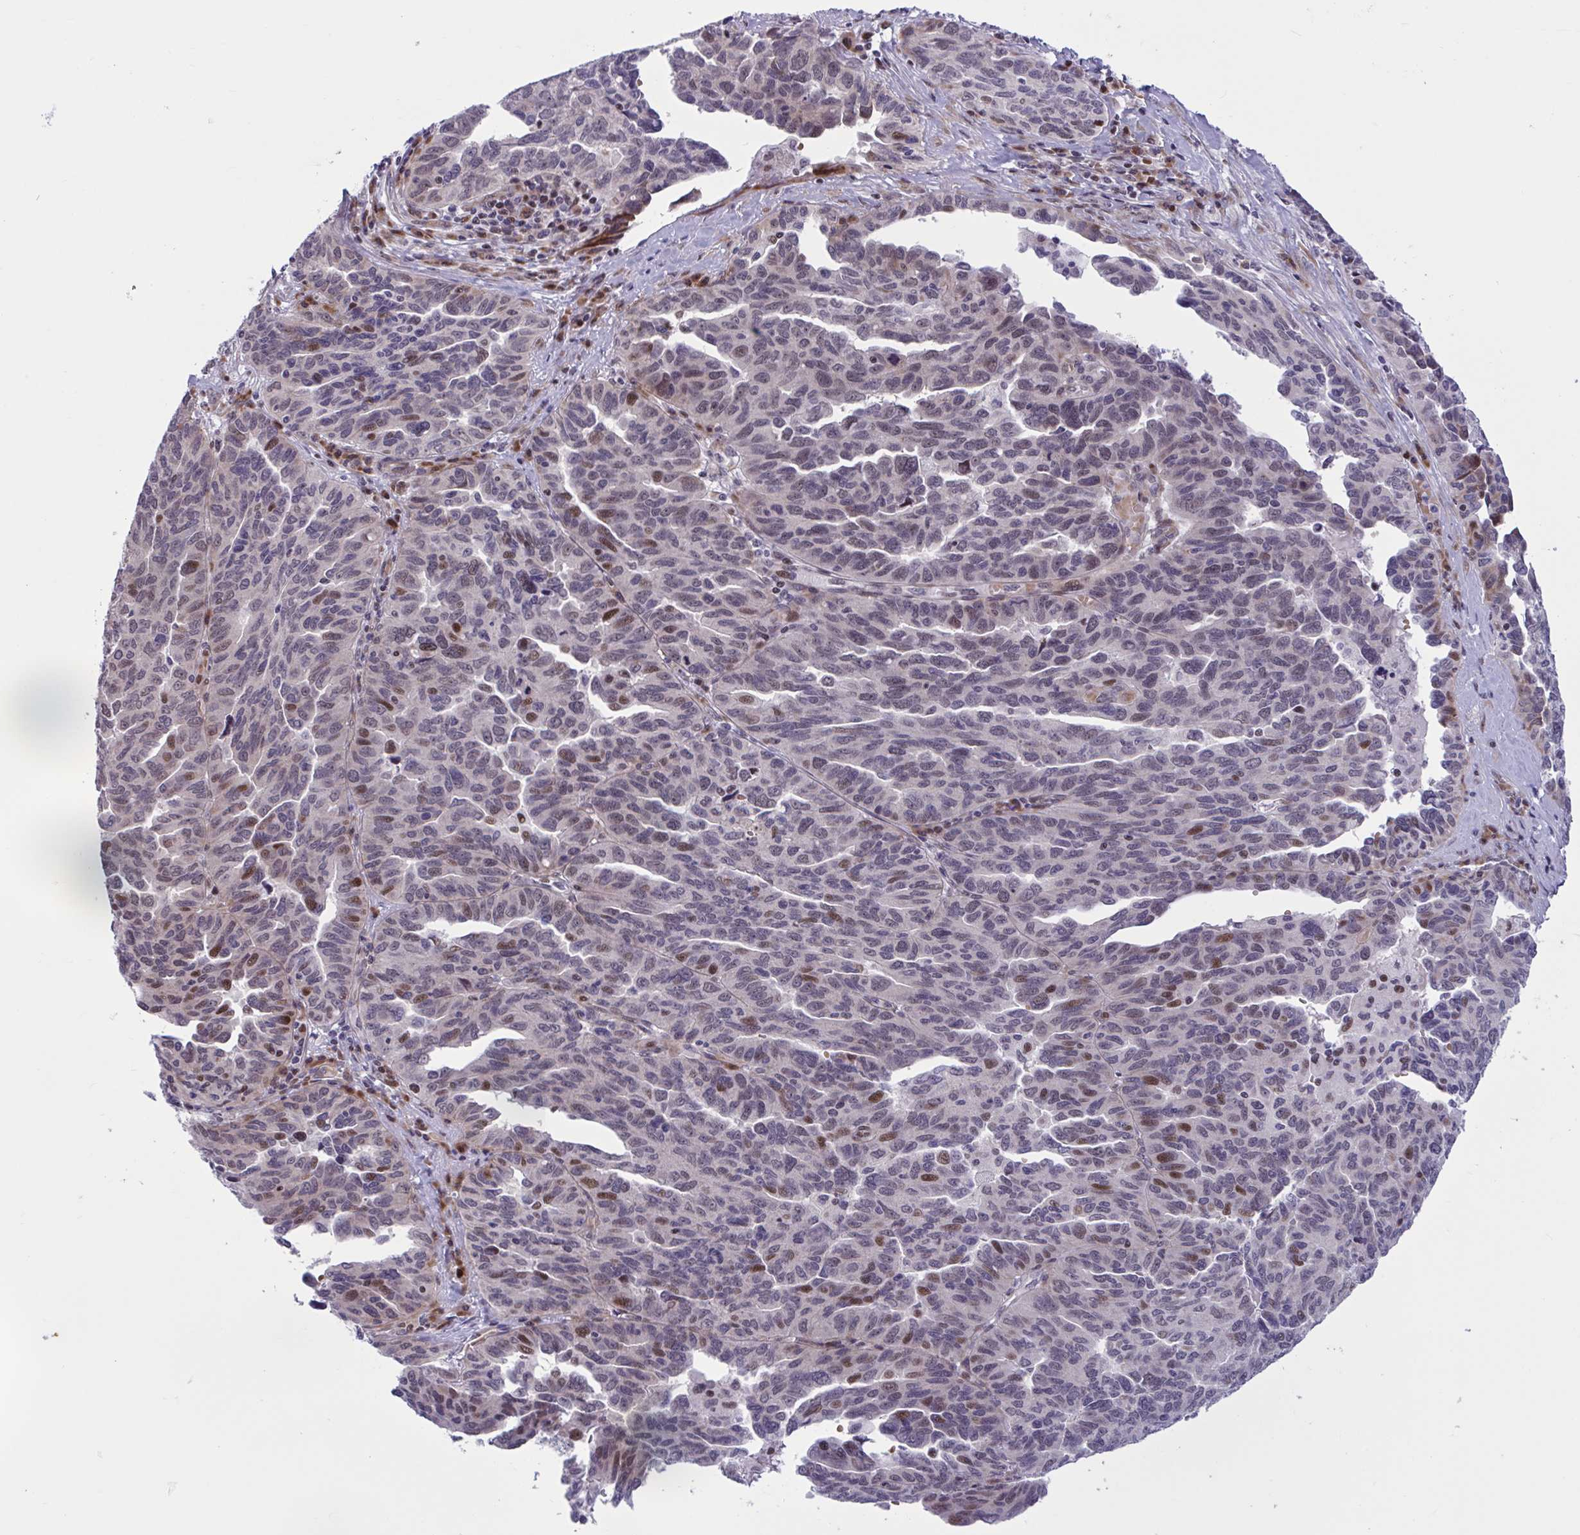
{"staining": {"intensity": "moderate", "quantity": "<25%", "location": "nuclear"}, "tissue": "ovarian cancer", "cell_type": "Tumor cells", "image_type": "cancer", "snomed": [{"axis": "morphology", "description": "Cystadenocarcinoma, serous, NOS"}, {"axis": "topography", "description": "Ovary"}], "caption": "Immunohistochemical staining of human ovarian cancer (serous cystadenocarcinoma) shows low levels of moderate nuclear protein staining in about <25% of tumor cells.", "gene": "RBL1", "patient": {"sex": "female", "age": 64}}